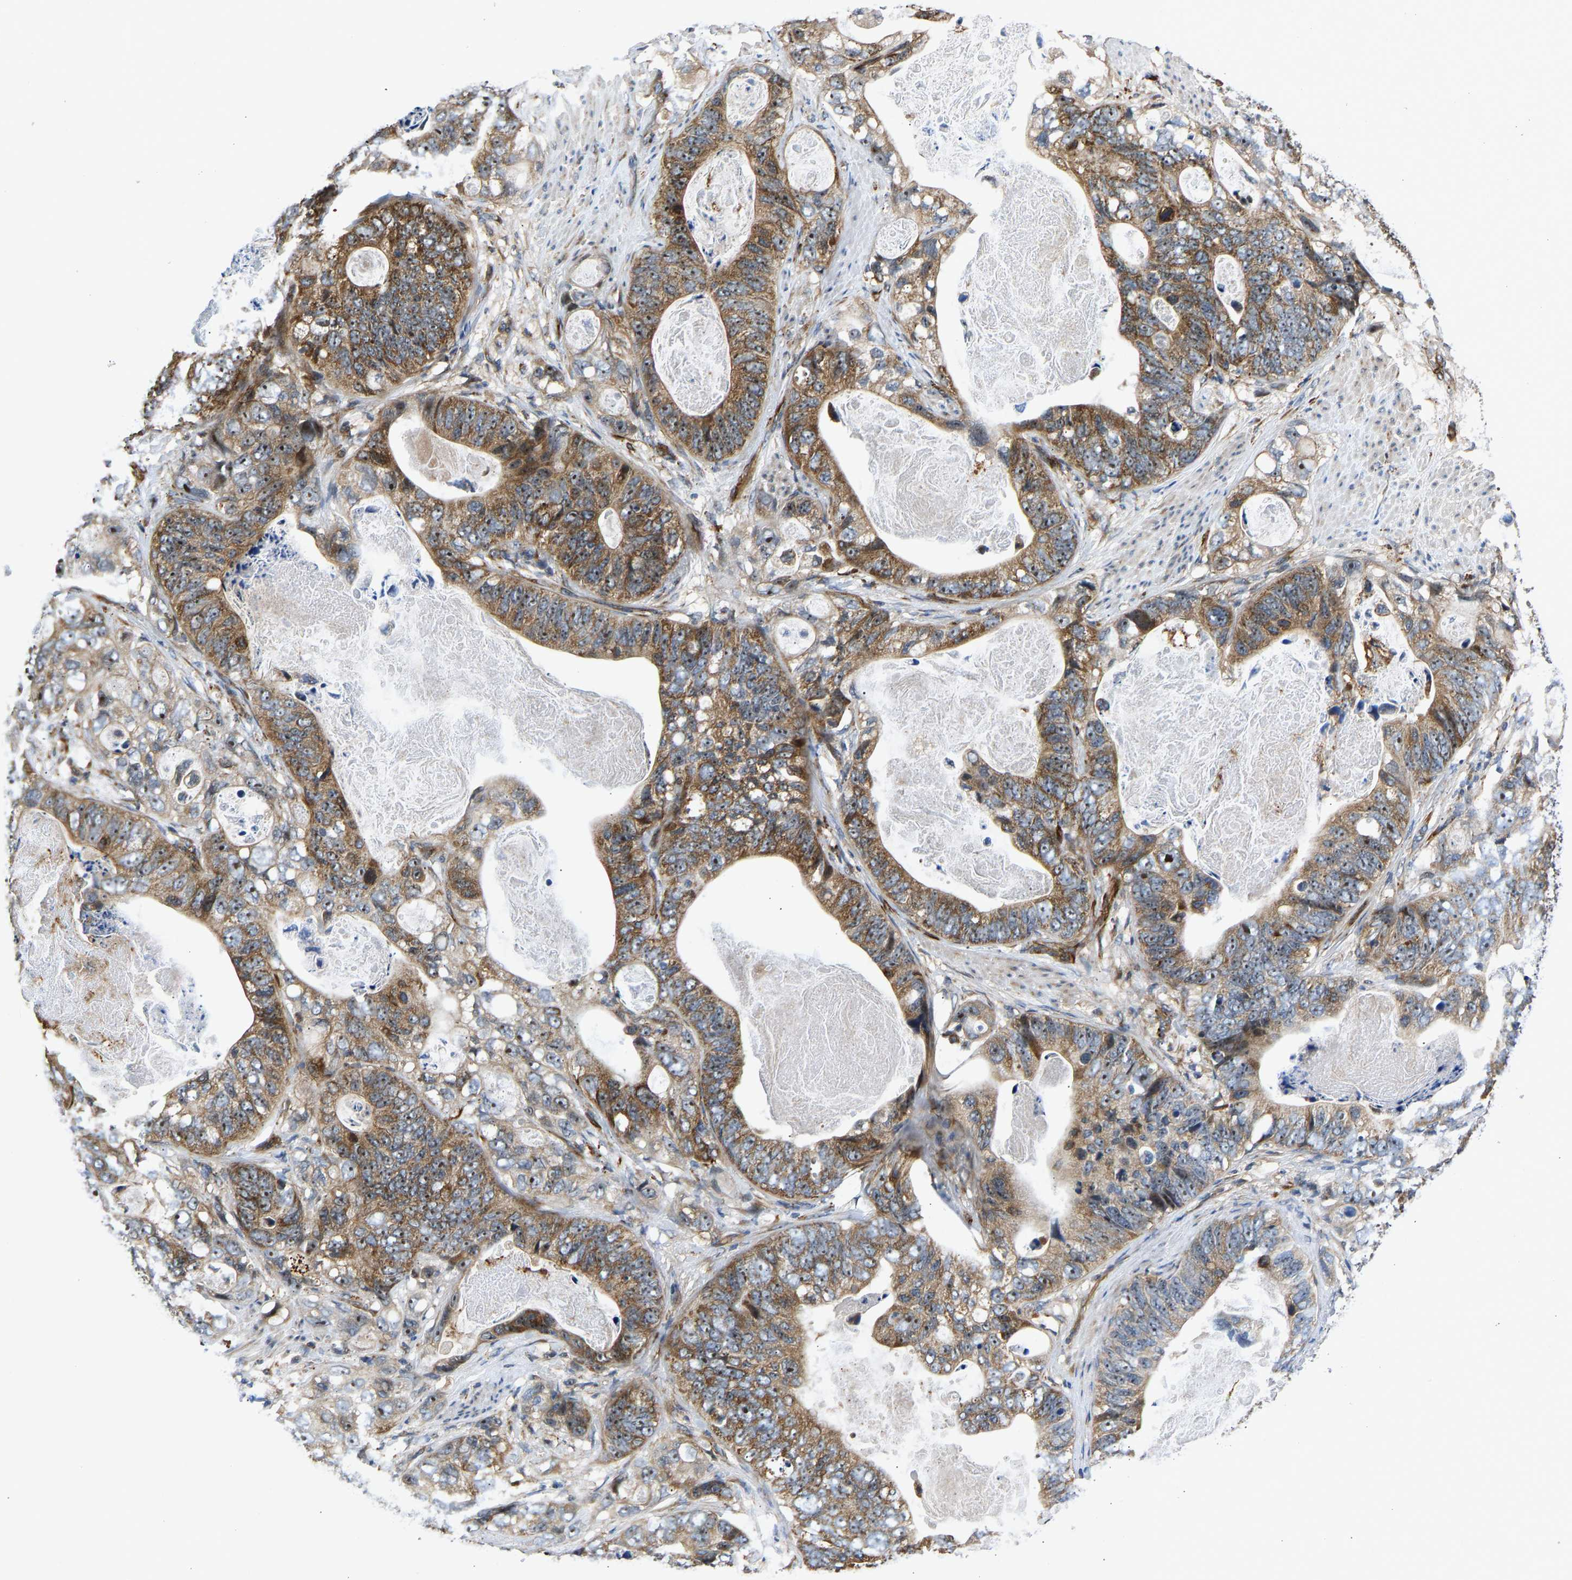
{"staining": {"intensity": "moderate", "quantity": ">75%", "location": "cytoplasmic/membranous,nuclear"}, "tissue": "stomach cancer", "cell_type": "Tumor cells", "image_type": "cancer", "snomed": [{"axis": "morphology", "description": "Adenocarcinoma, NOS"}, {"axis": "topography", "description": "Stomach"}], "caption": "Moderate cytoplasmic/membranous and nuclear expression for a protein is seen in about >75% of tumor cells of adenocarcinoma (stomach) using immunohistochemistry.", "gene": "RESF1", "patient": {"sex": "female", "age": 89}}